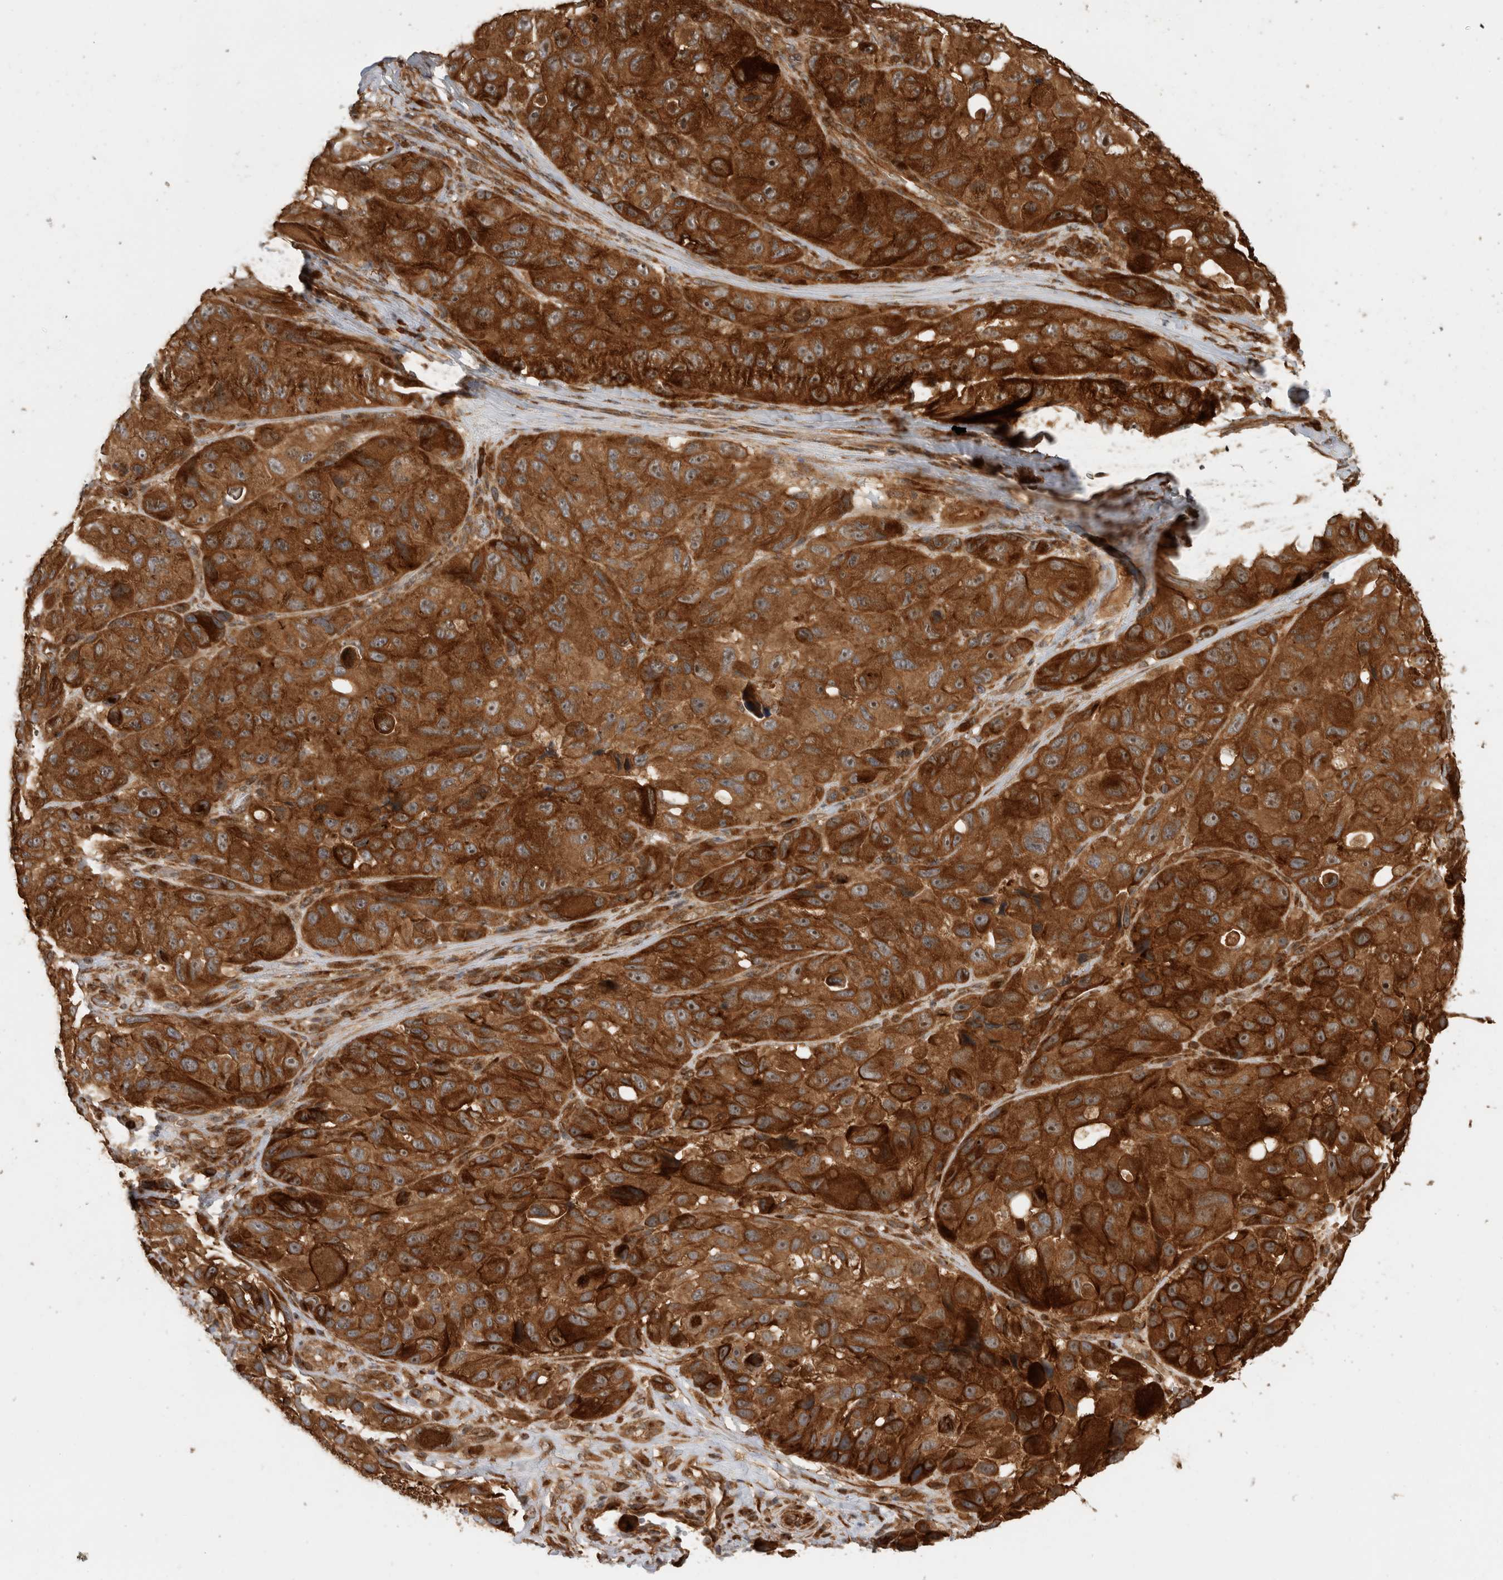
{"staining": {"intensity": "strong", "quantity": ">75%", "location": "cytoplasmic/membranous"}, "tissue": "melanoma", "cell_type": "Tumor cells", "image_type": "cancer", "snomed": [{"axis": "morphology", "description": "Malignant melanoma, NOS"}, {"axis": "topography", "description": "Skin"}], "caption": "IHC (DAB (3,3'-diaminobenzidine)) staining of human malignant melanoma shows strong cytoplasmic/membranous protein staining in about >75% of tumor cells.", "gene": "PCDHB15", "patient": {"sex": "female", "age": 73}}